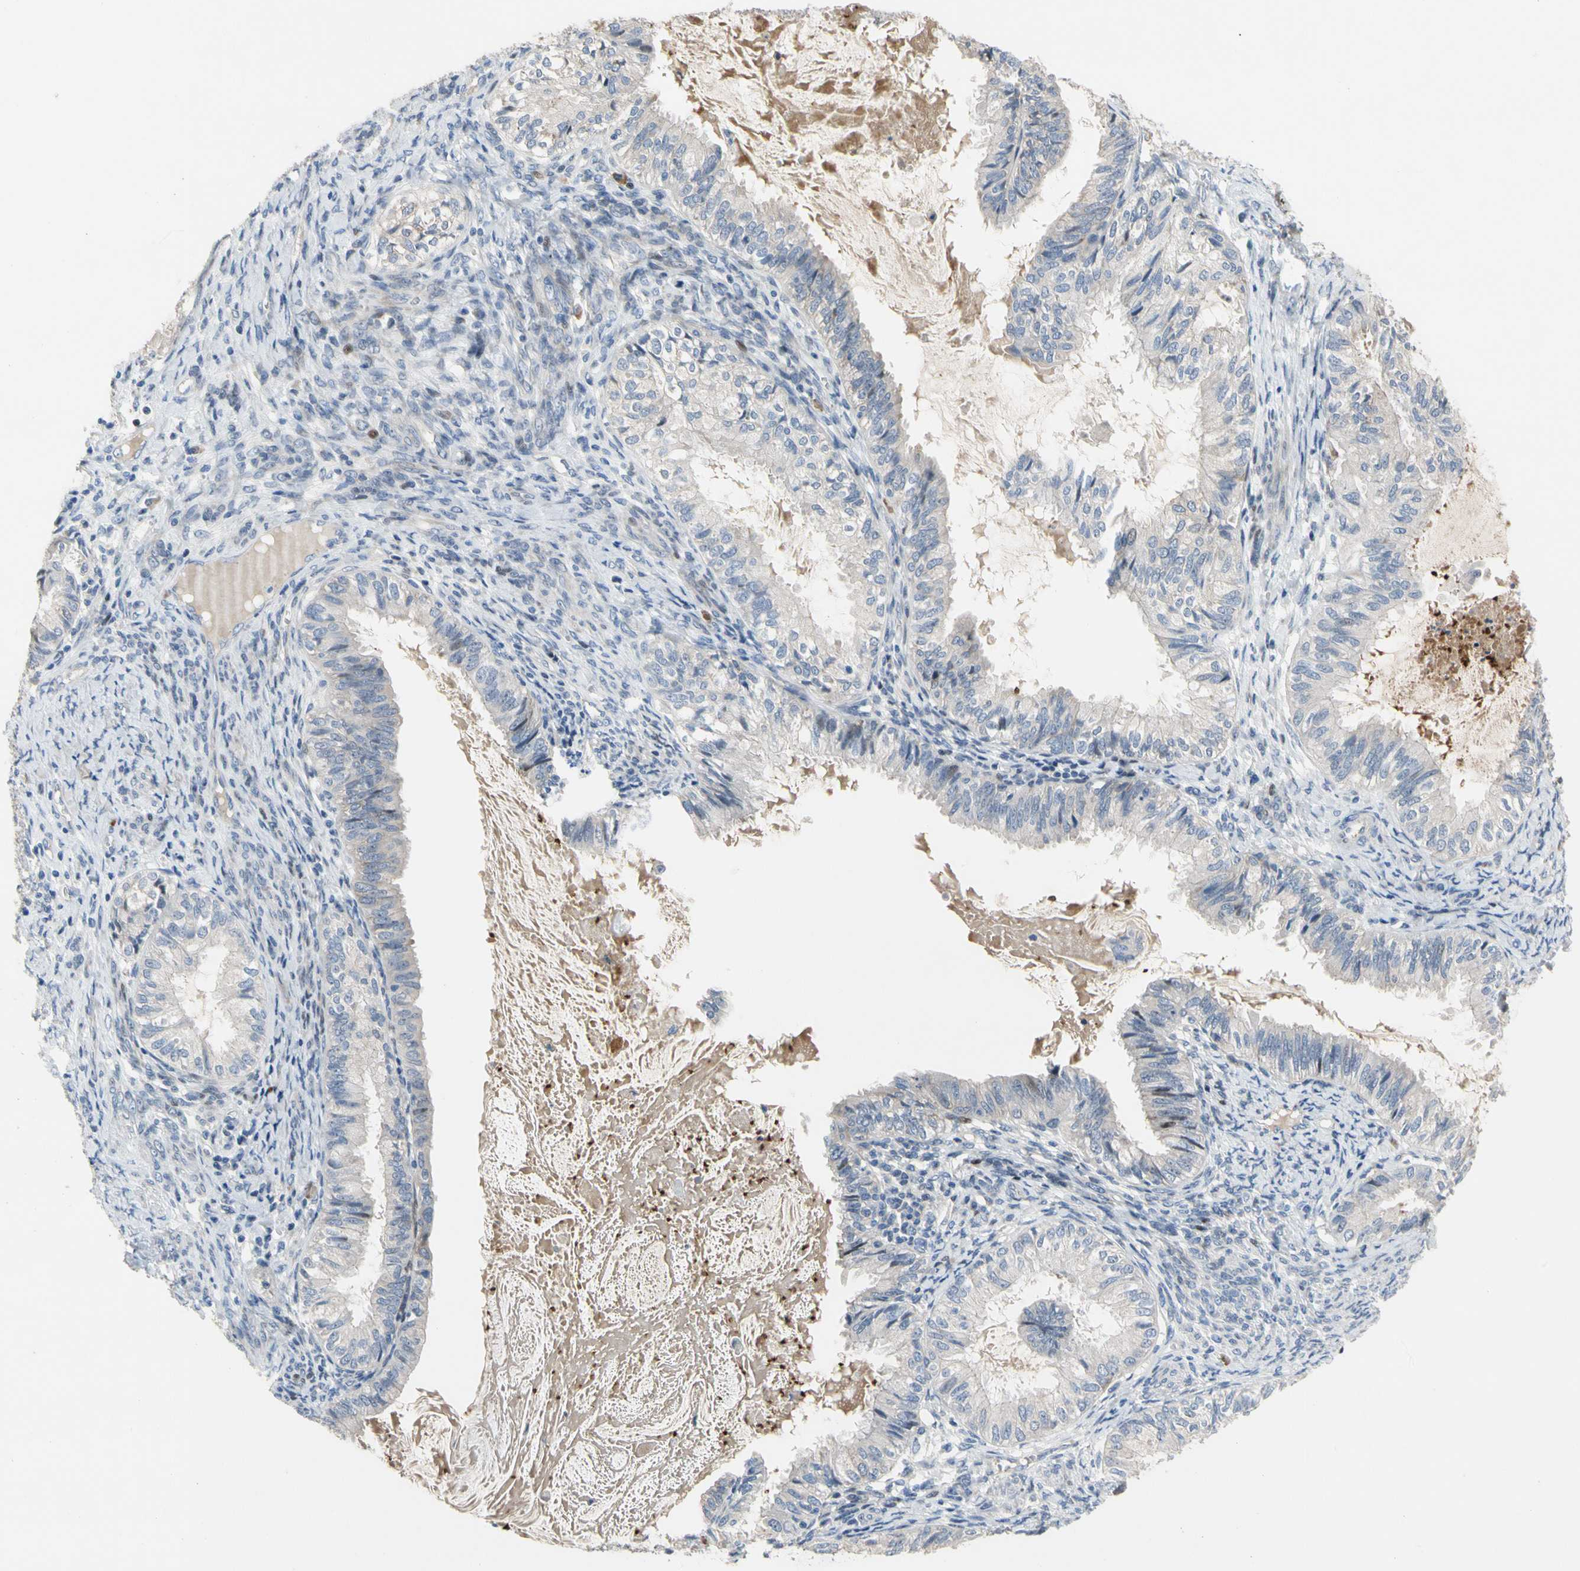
{"staining": {"intensity": "negative", "quantity": "none", "location": "none"}, "tissue": "cervical cancer", "cell_type": "Tumor cells", "image_type": "cancer", "snomed": [{"axis": "morphology", "description": "Normal tissue, NOS"}, {"axis": "morphology", "description": "Adenocarcinoma, NOS"}, {"axis": "topography", "description": "Cervix"}, {"axis": "topography", "description": "Endometrium"}], "caption": "Tumor cells are negative for protein expression in human cervical cancer (adenocarcinoma).", "gene": "HMGCR", "patient": {"sex": "female", "age": 86}}